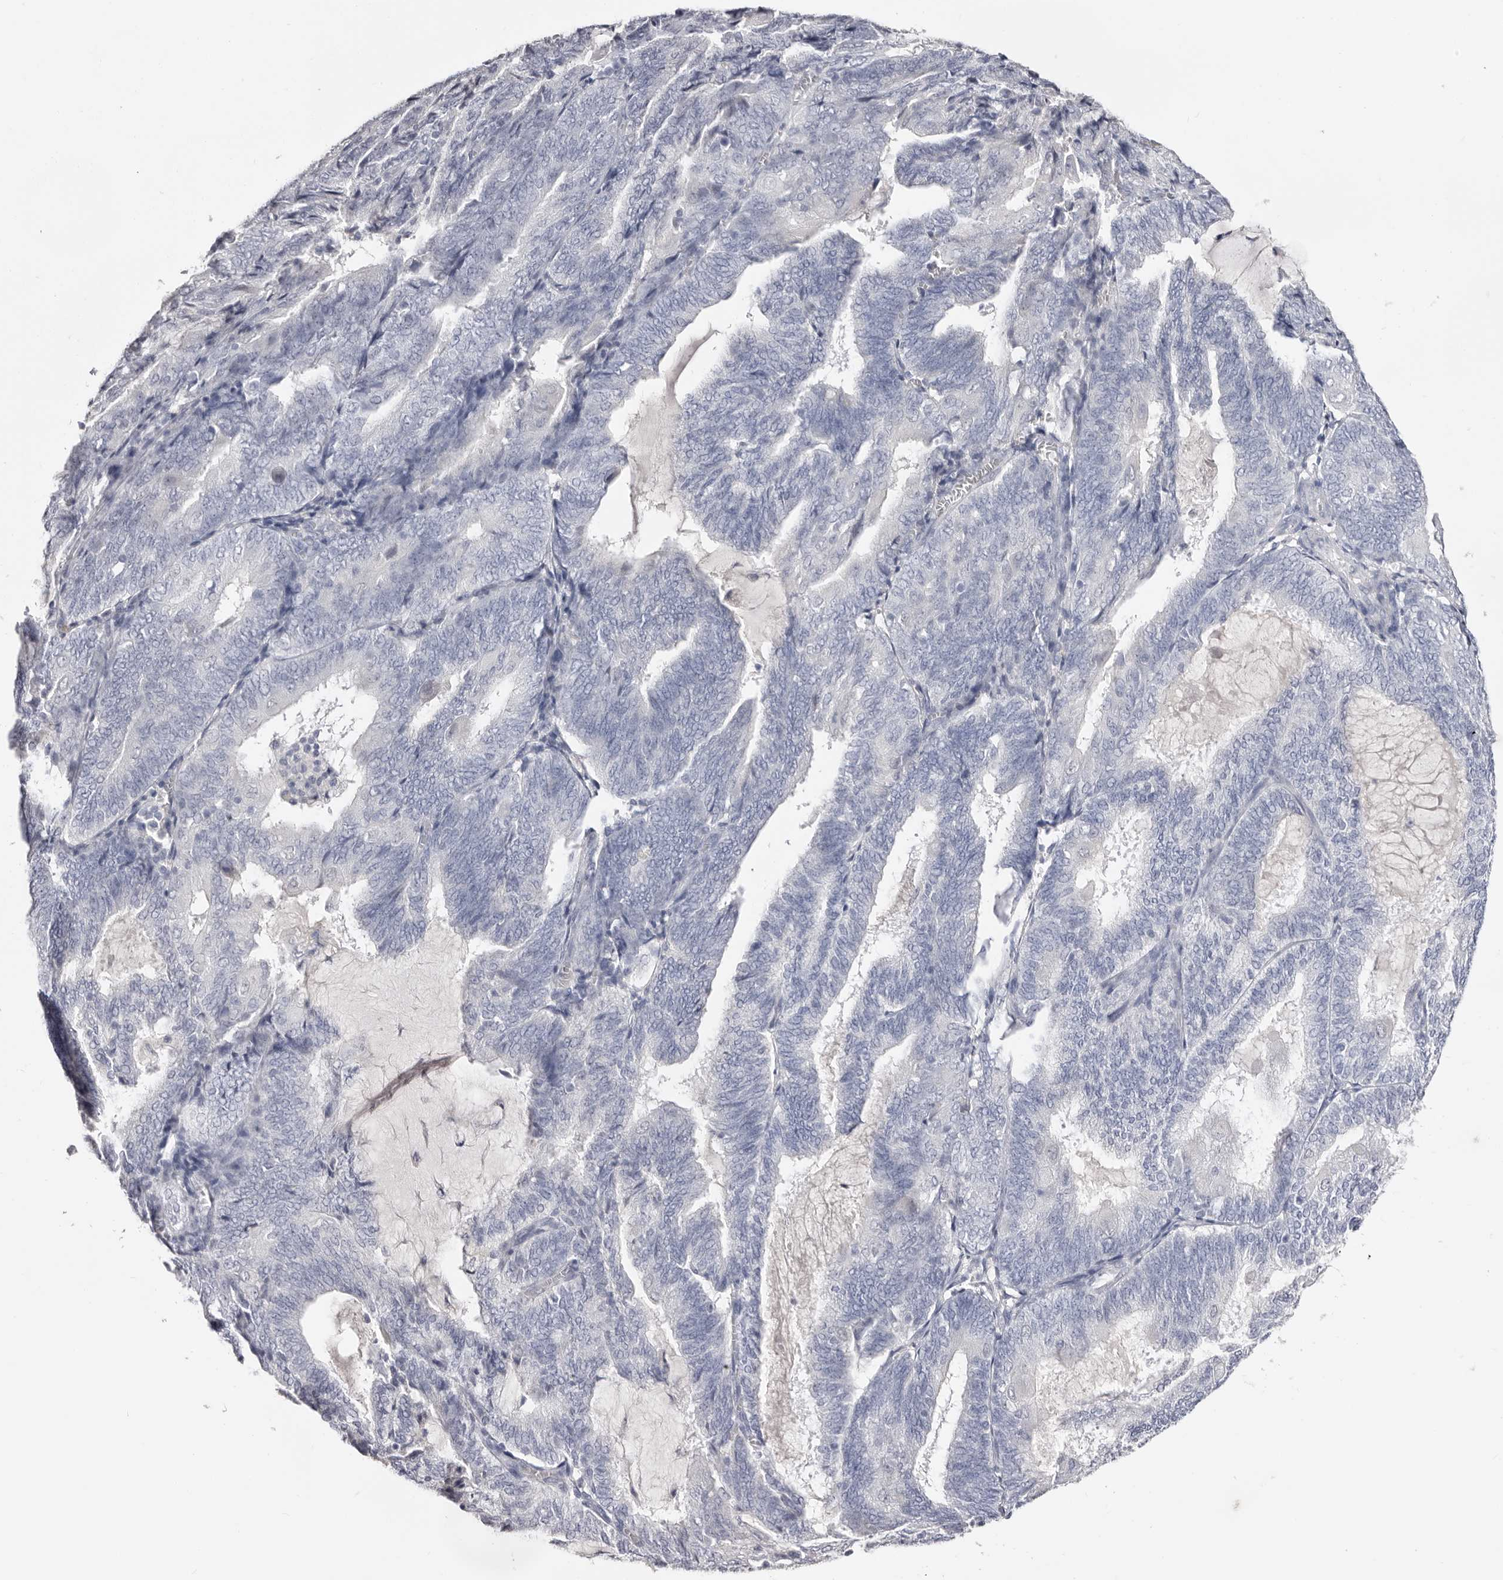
{"staining": {"intensity": "negative", "quantity": "none", "location": "none"}, "tissue": "endometrial cancer", "cell_type": "Tumor cells", "image_type": "cancer", "snomed": [{"axis": "morphology", "description": "Adenocarcinoma, NOS"}, {"axis": "topography", "description": "Endometrium"}], "caption": "Adenocarcinoma (endometrial) stained for a protein using IHC displays no staining tumor cells.", "gene": "AKNAD1", "patient": {"sex": "female", "age": 81}}